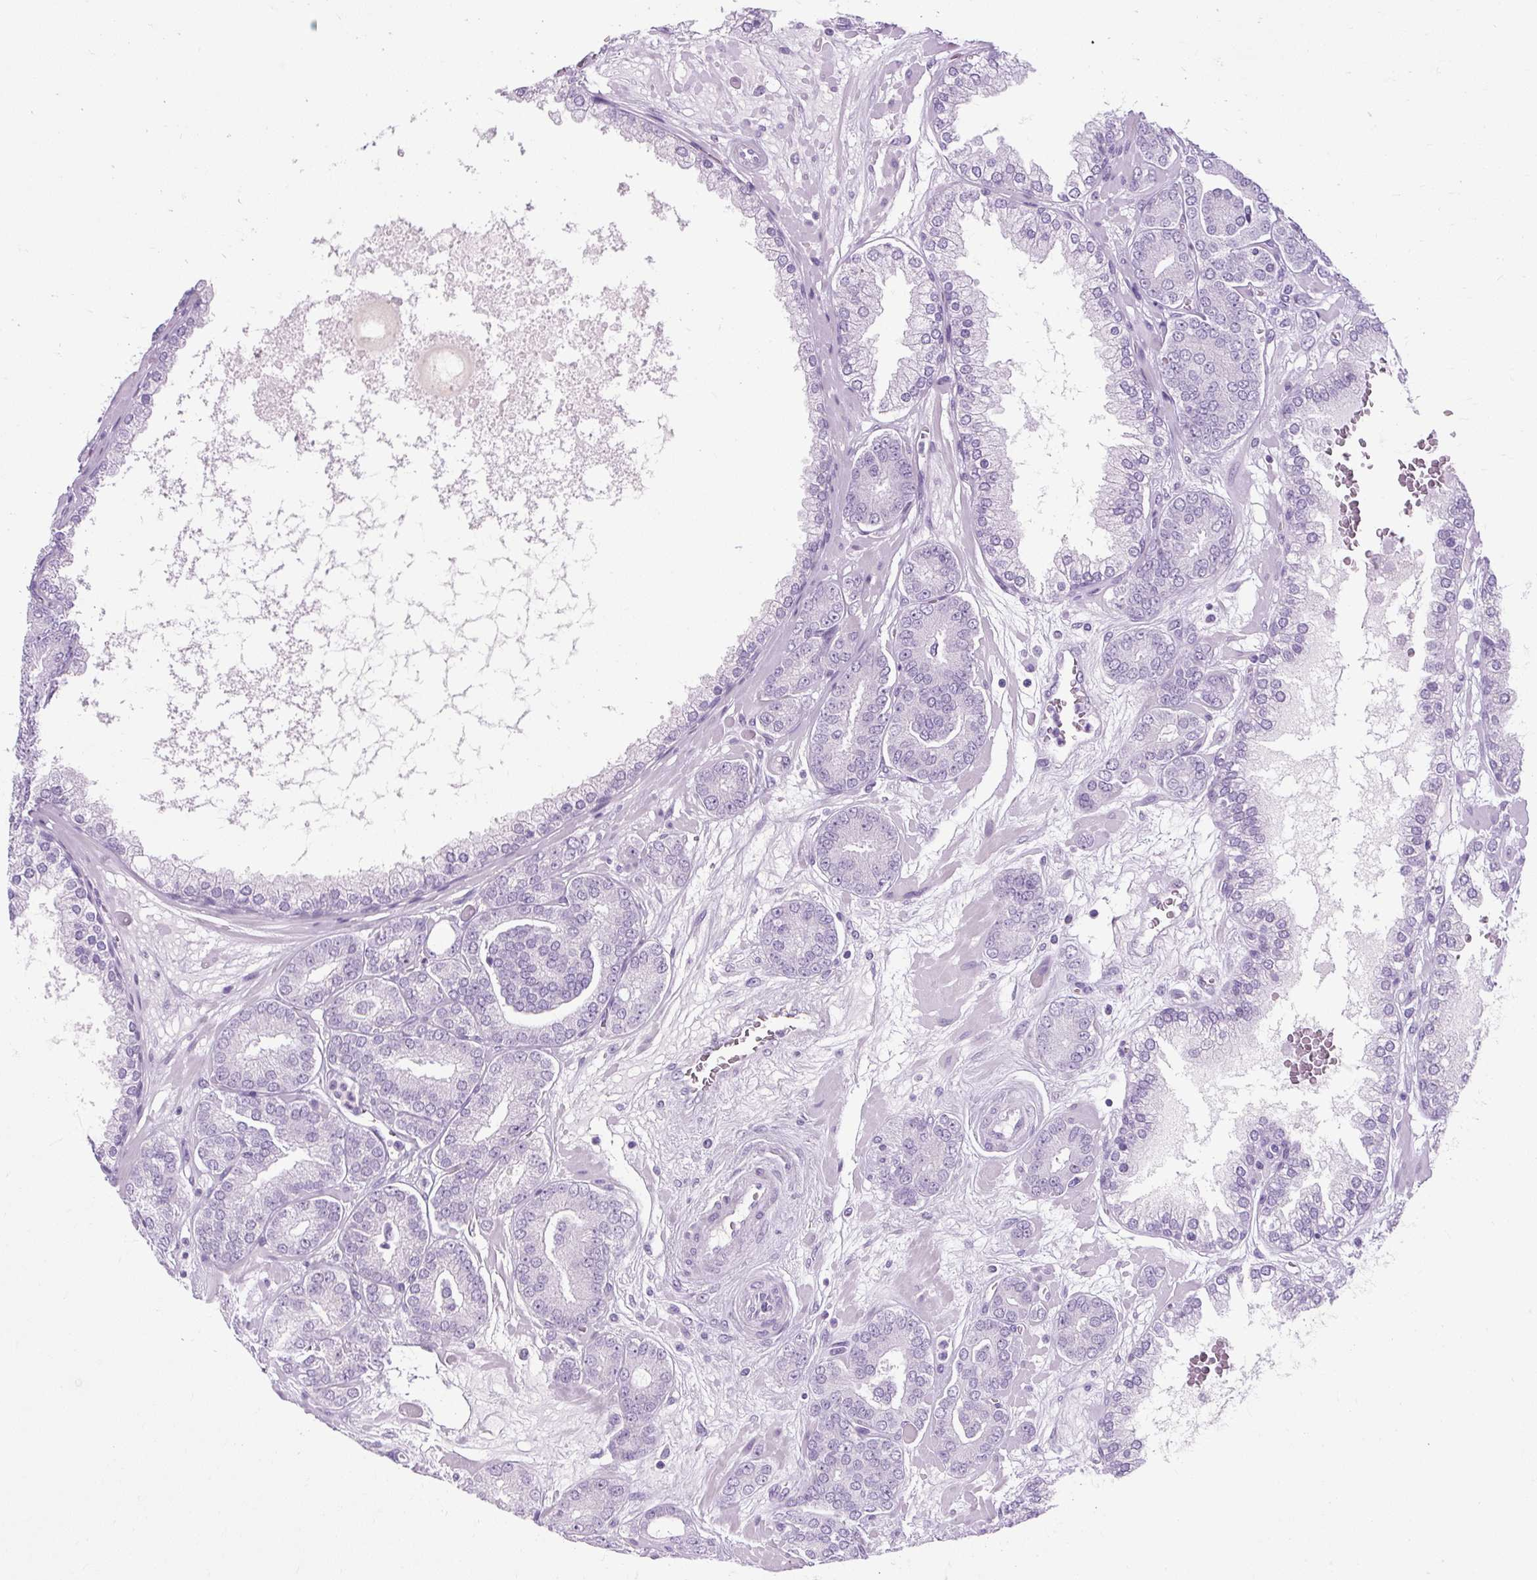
{"staining": {"intensity": "negative", "quantity": "none", "location": "none"}, "tissue": "prostate cancer", "cell_type": "Tumor cells", "image_type": "cancer", "snomed": [{"axis": "morphology", "description": "Adenocarcinoma, High grade"}, {"axis": "topography", "description": "Prostate"}], "caption": "Prostate adenocarcinoma (high-grade) was stained to show a protein in brown. There is no significant staining in tumor cells.", "gene": "B3GNT4", "patient": {"sex": "male", "age": 66}}